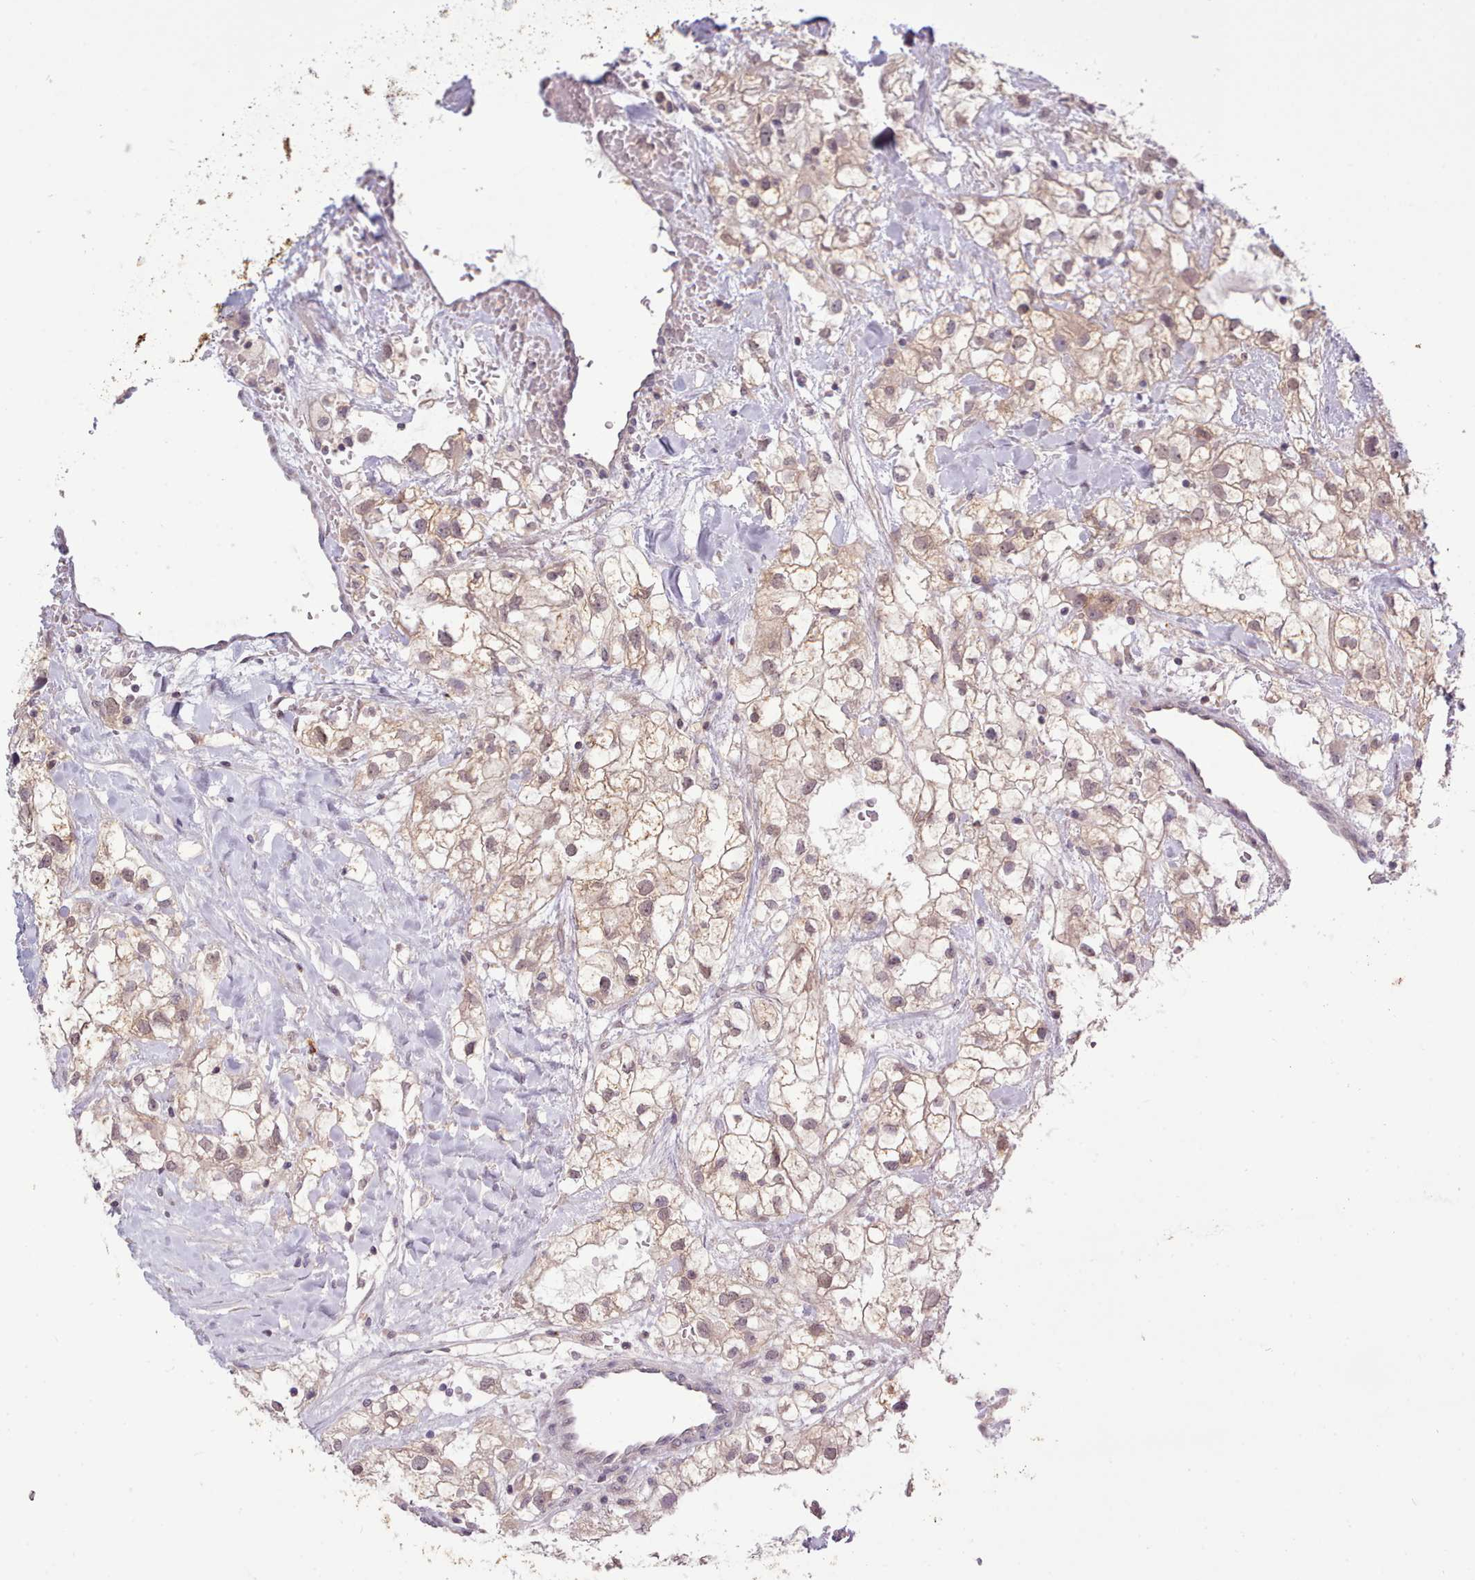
{"staining": {"intensity": "moderate", "quantity": "<25%", "location": "cytoplasmic/membranous,nuclear"}, "tissue": "renal cancer", "cell_type": "Tumor cells", "image_type": "cancer", "snomed": [{"axis": "morphology", "description": "Adenocarcinoma, NOS"}, {"axis": "topography", "description": "Kidney"}], "caption": "Brown immunohistochemical staining in human adenocarcinoma (renal) exhibits moderate cytoplasmic/membranous and nuclear staining in approximately <25% of tumor cells. (Brightfield microscopy of DAB IHC at high magnification).", "gene": "ARL17A", "patient": {"sex": "male", "age": 59}}